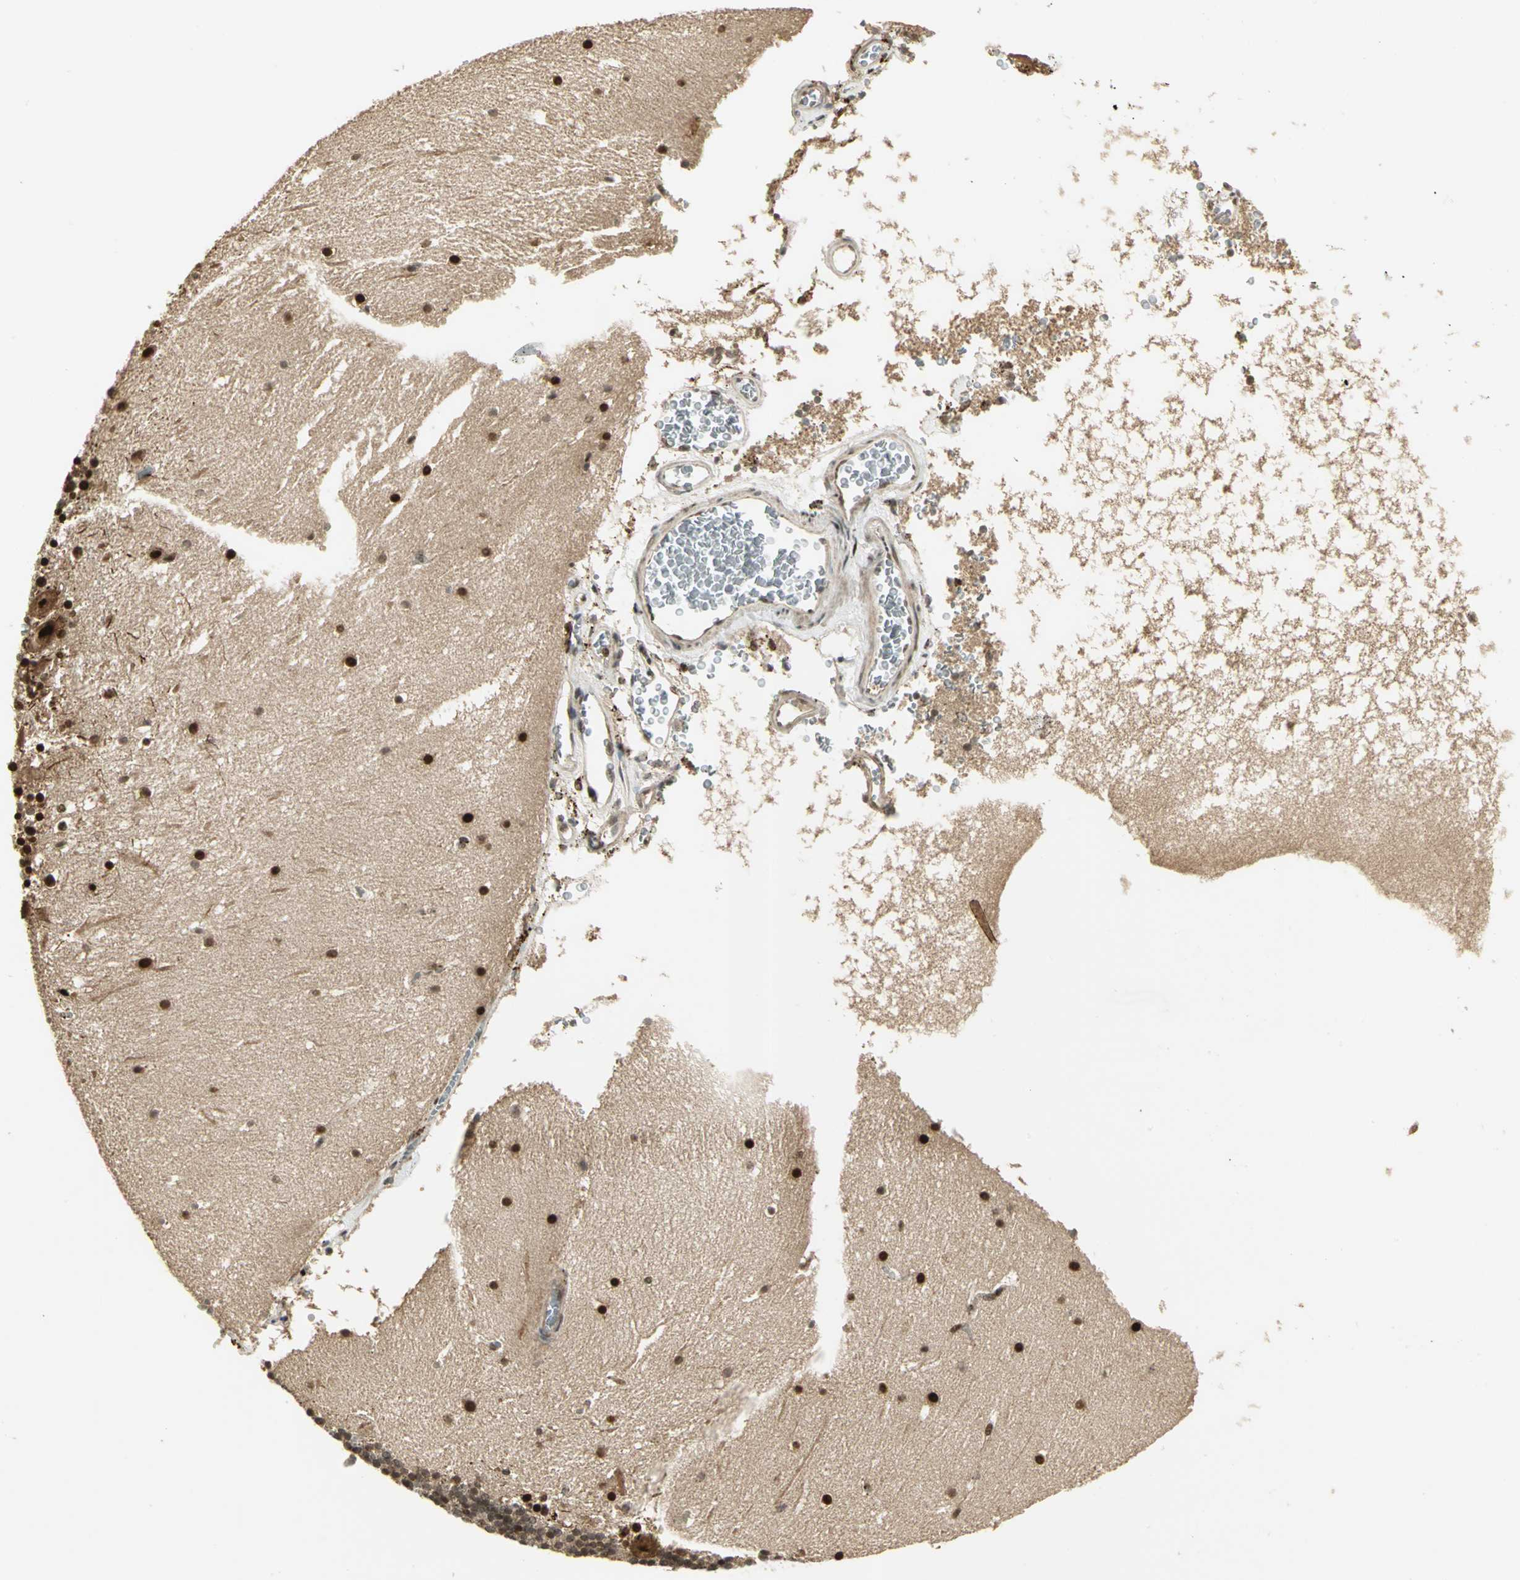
{"staining": {"intensity": "moderate", "quantity": ">75%", "location": "nuclear"}, "tissue": "cerebellum", "cell_type": "Cells in granular layer", "image_type": "normal", "snomed": [{"axis": "morphology", "description": "Normal tissue, NOS"}, {"axis": "topography", "description": "Cerebellum"}], "caption": "Immunohistochemistry micrograph of benign cerebellum: human cerebellum stained using IHC demonstrates medium levels of moderate protein expression localized specifically in the nuclear of cells in granular layer, appearing as a nuclear brown color.", "gene": "PSMC3", "patient": {"sex": "male", "age": 45}}